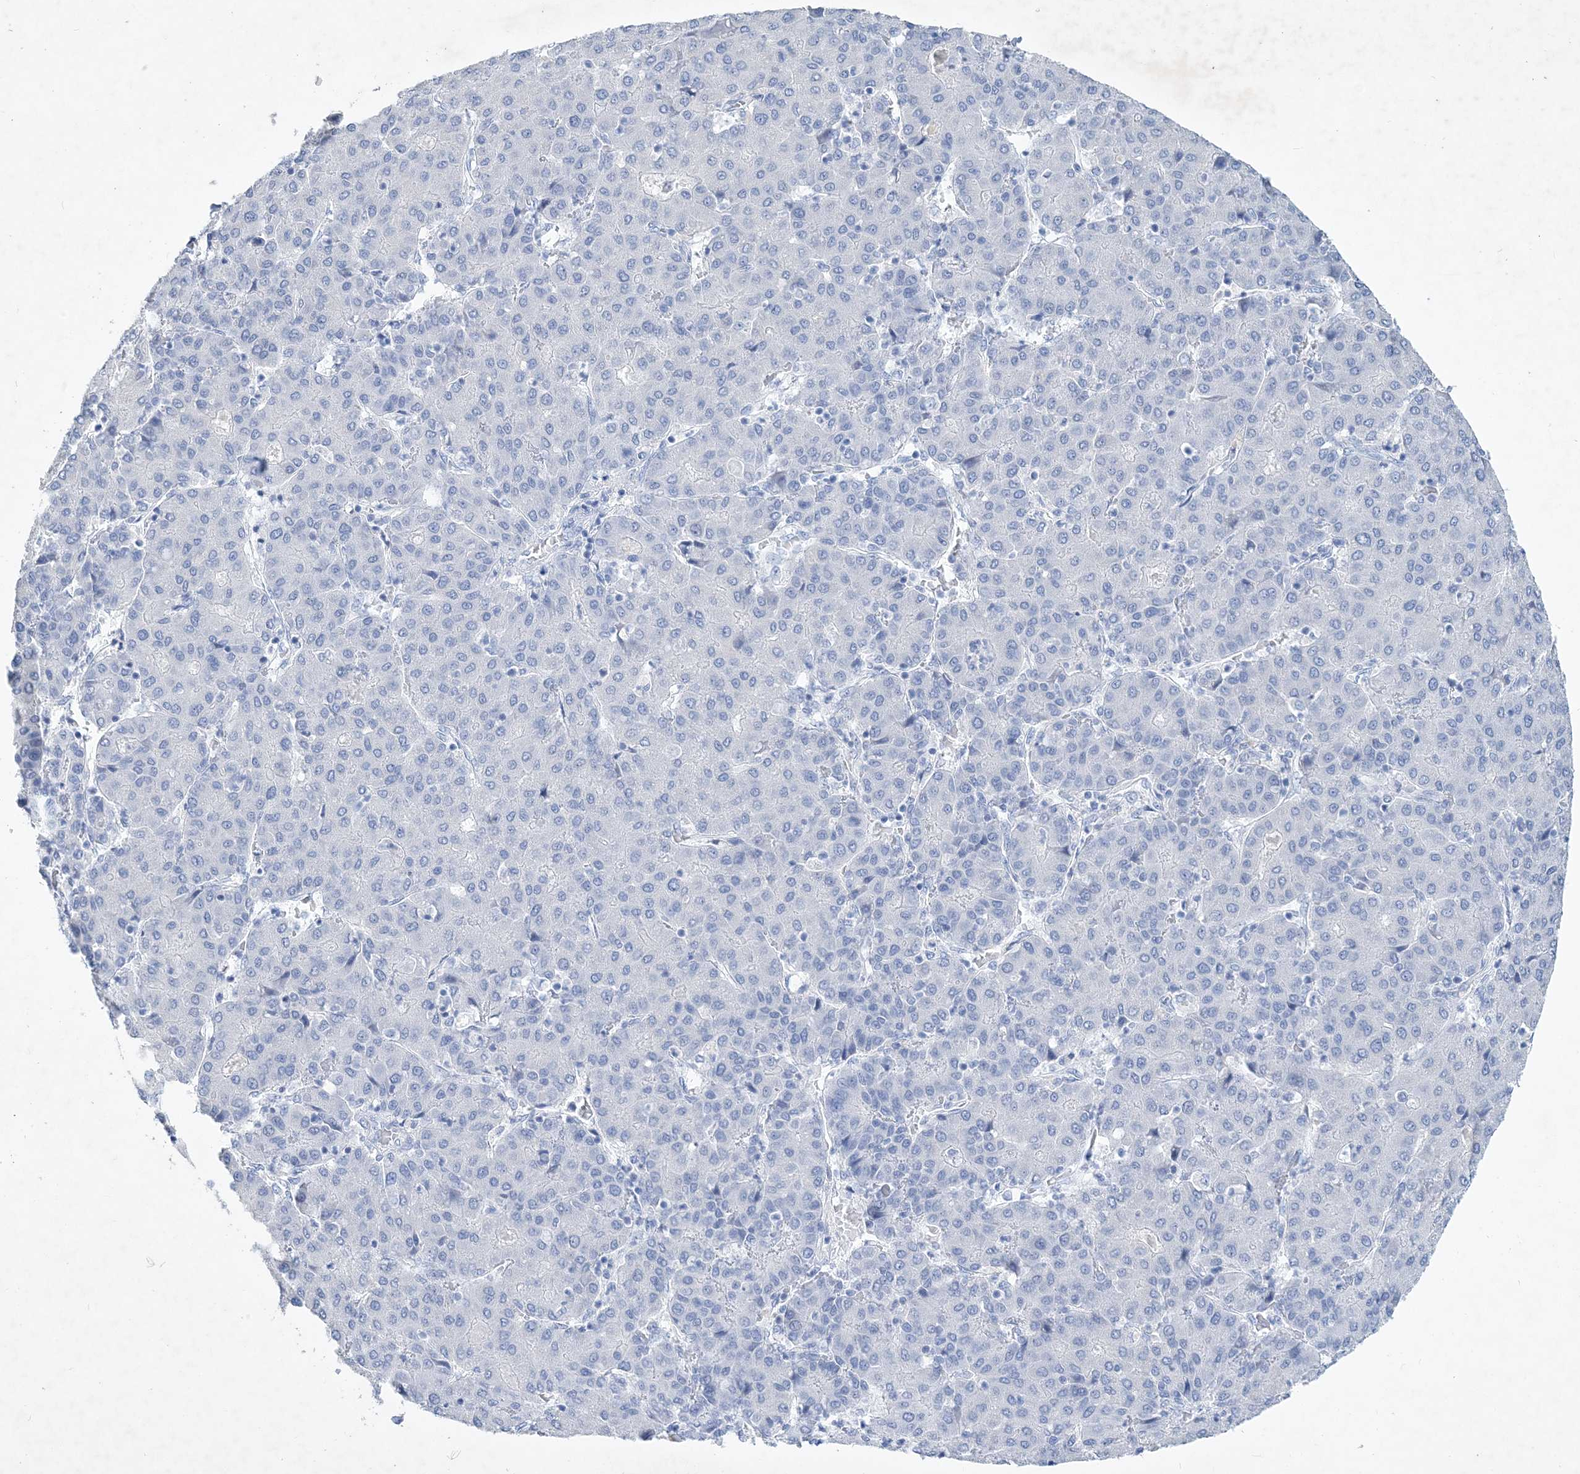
{"staining": {"intensity": "negative", "quantity": "none", "location": "none"}, "tissue": "liver cancer", "cell_type": "Tumor cells", "image_type": "cancer", "snomed": [{"axis": "morphology", "description": "Carcinoma, Hepatocellular, NOS"}, {"axis": "topography", "description": "Liver"}], "caption": "This is a photomicrograph of immunohistochemistry staining of liver hepatocellular carcinoma, which shows no staining in tumor cells.", "gene": "COPS8", "patient": {"sex": "male", "age": 65}}